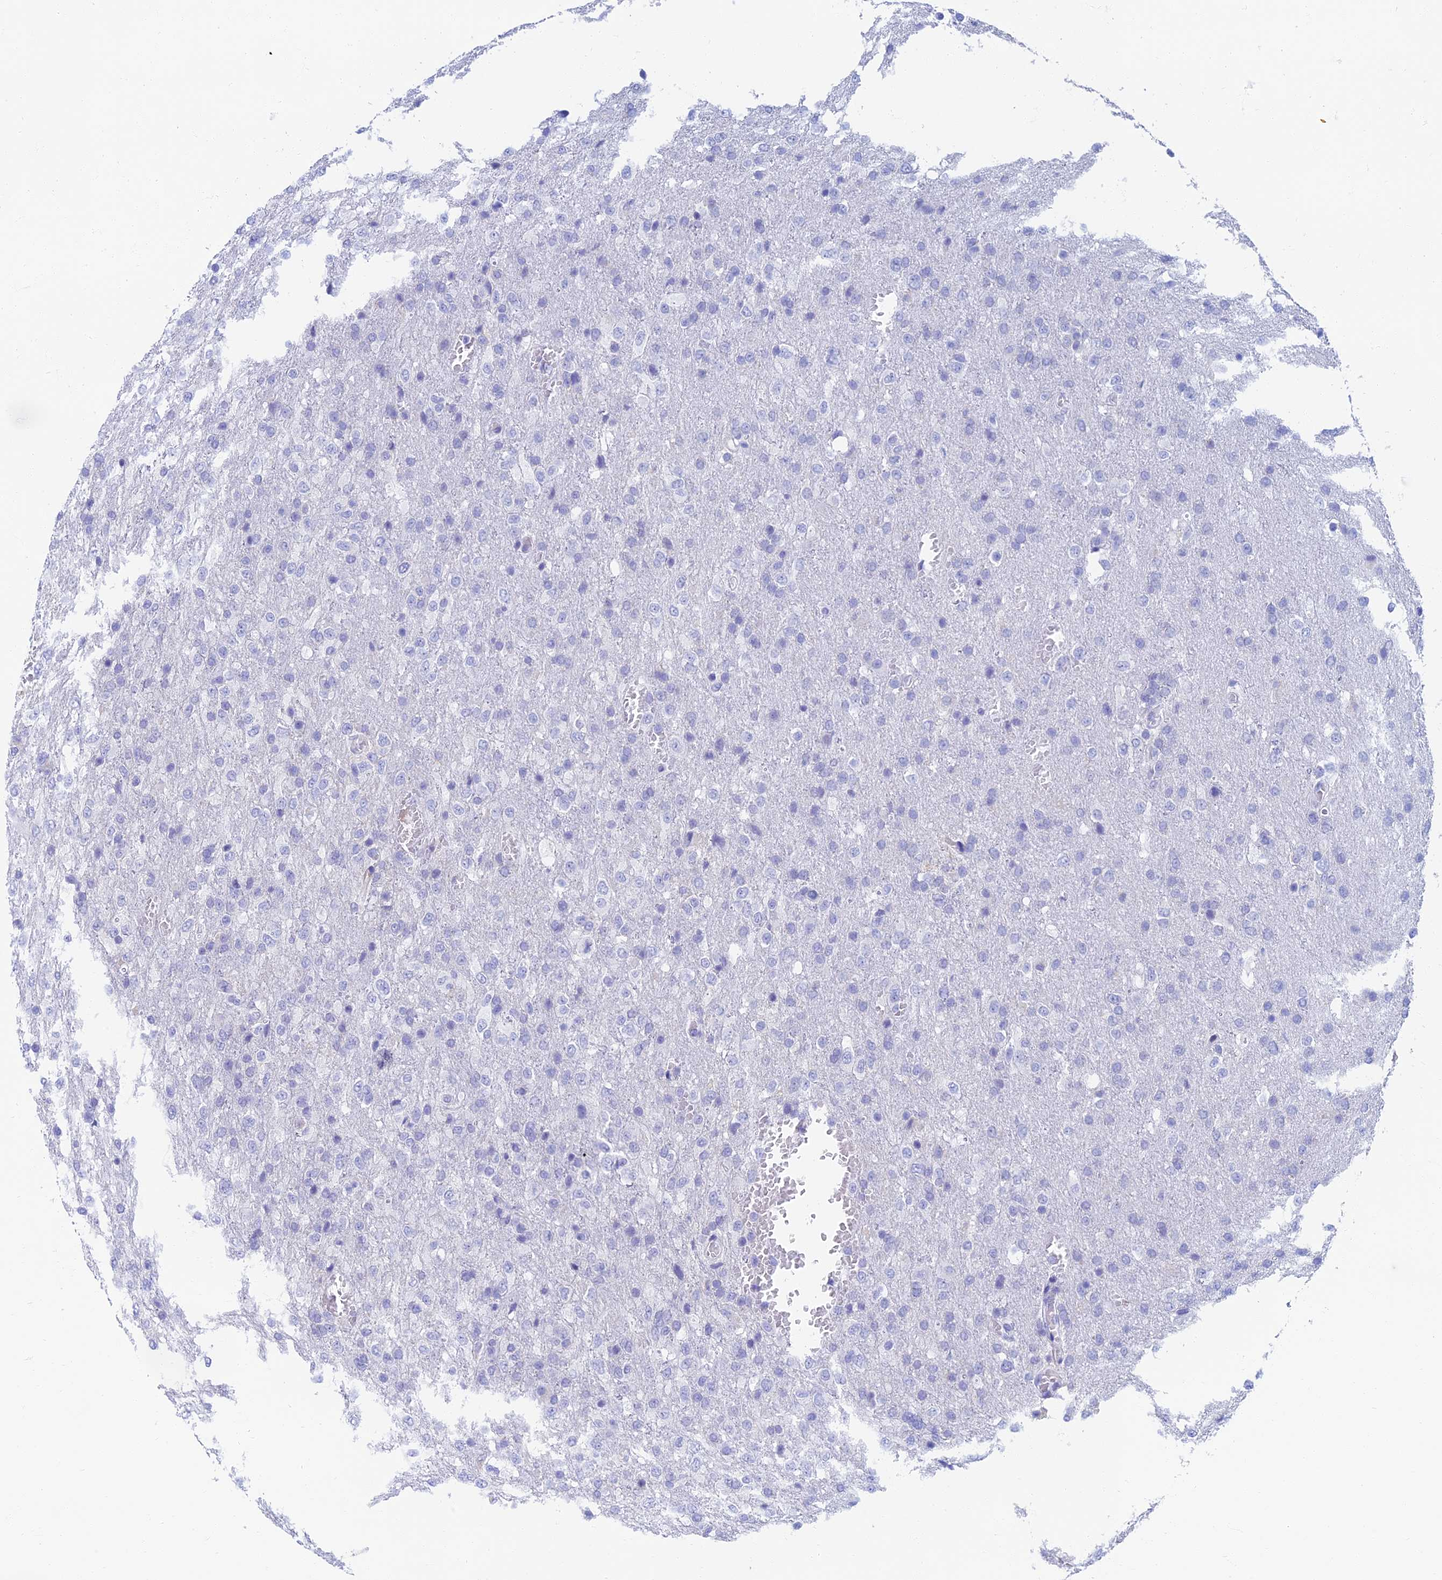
{"staining": {"intensity": "negative", "quantity": "none", "location": "none"}, "tissue": "glioma", "cell_type": "Tumor cells", "image_type": "cancer", "snomed": [{"axis": "morphology", "description": "Glioma, malignant, High grade"}, {"axis": "topography", "description": "Brain"}], "caption": "The immunohistochemistry micrograph has no significant staining in tumor cells of malignant glioma (high-grade) tissue. (DAB immunohistochemistry, high magnification).", "gene": "ETFRF1", "patient": {"sex": "female", "age": 74}}